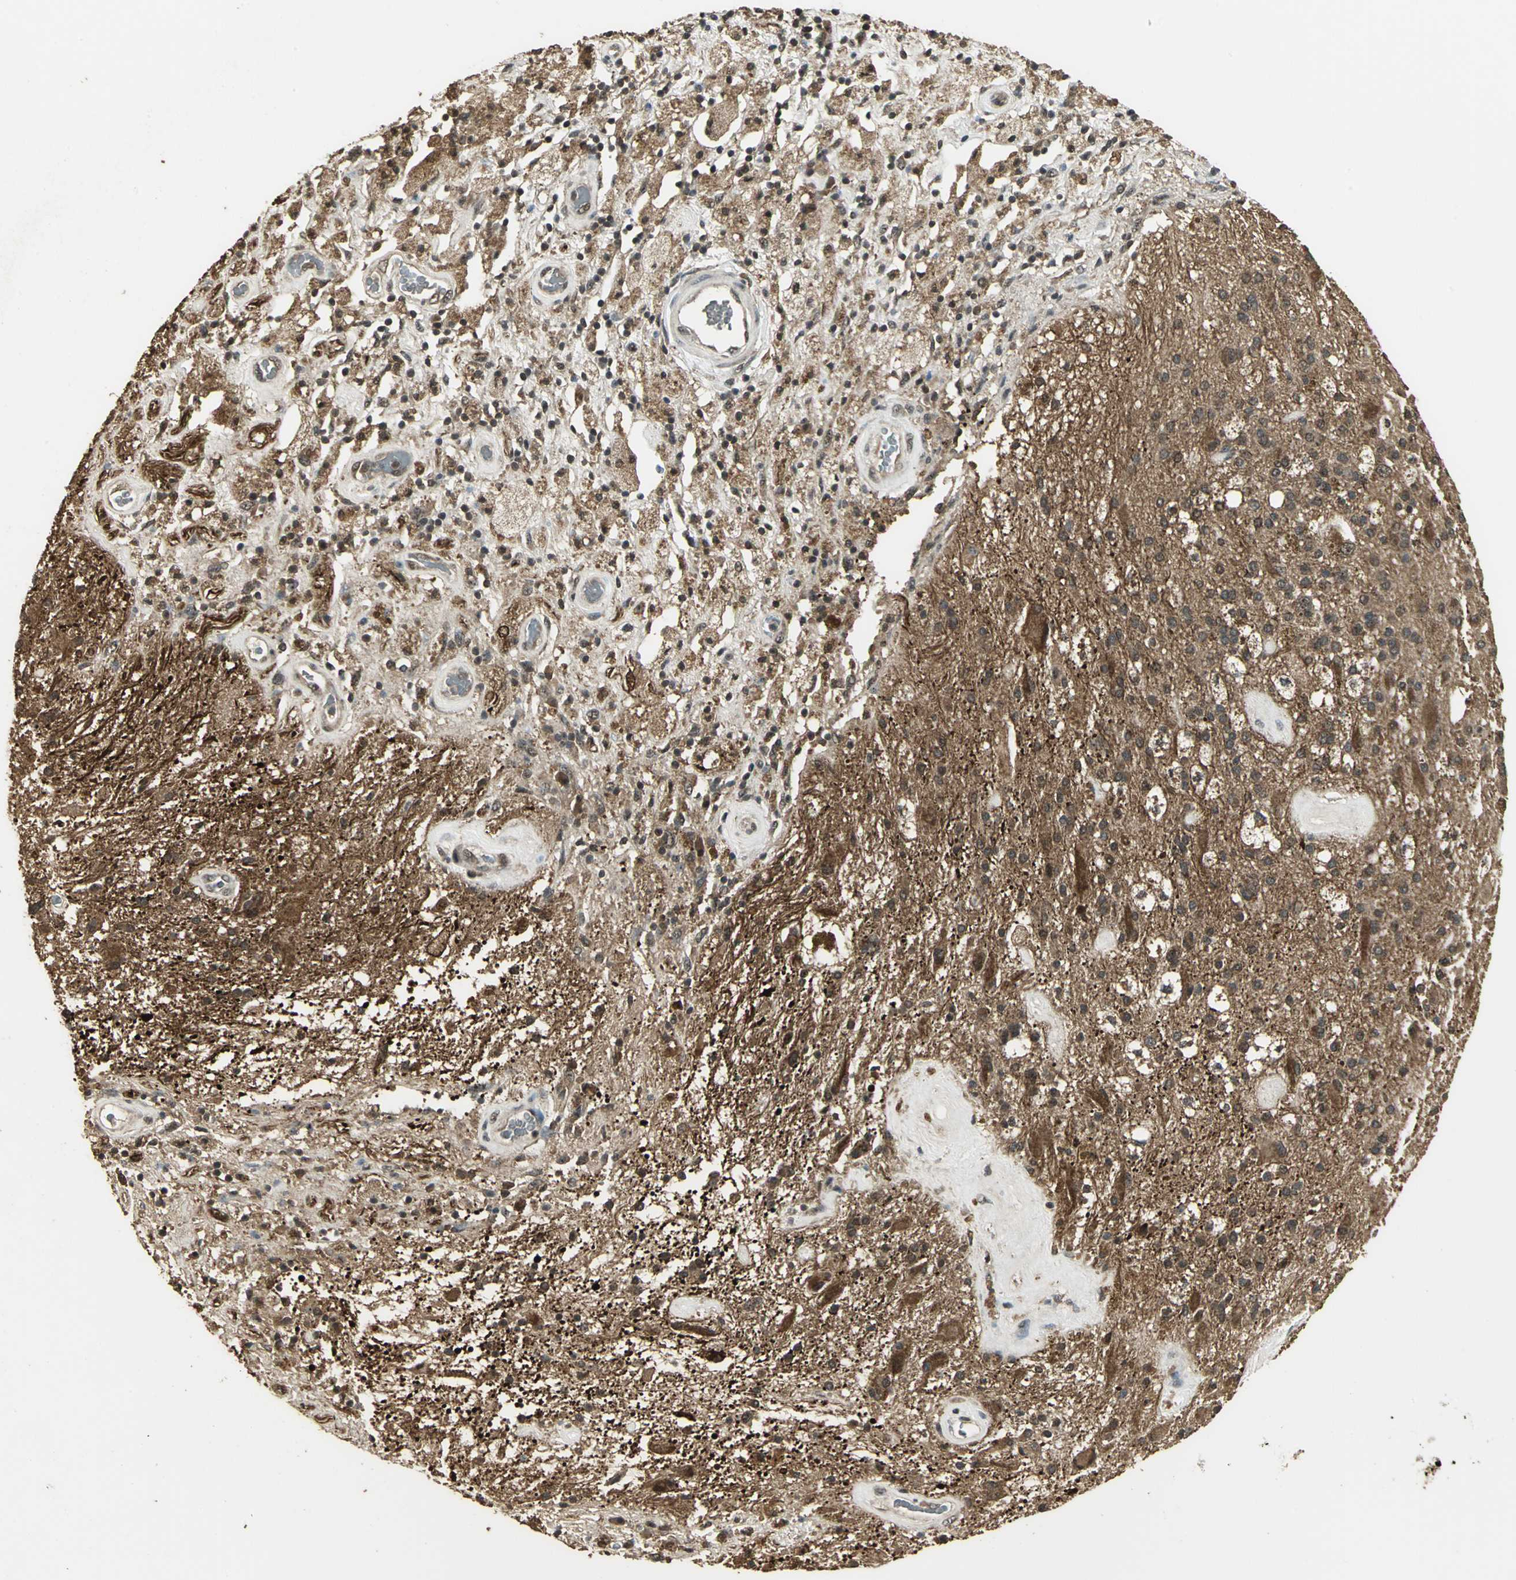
{"staining": {"intensity": "strong", "quantity": ">75%", "location": "cytoplasmic/membranous"}, "tissue": "glioma", "cell_type": "Tumor cells", "image_type": "cancer", "snomed": [{"axis": "morphology", "description": "Glioma, malignant, Low grade"}, {"axis": "topography", "description": "Brain"}], "caption": "IHC of human glioma reveals high levels of strong cytoplasmic/membranous positivity in about >75% of tumor cells.", "gene": "UCHL5", "patient": {"sex": "male", "age": 58}}